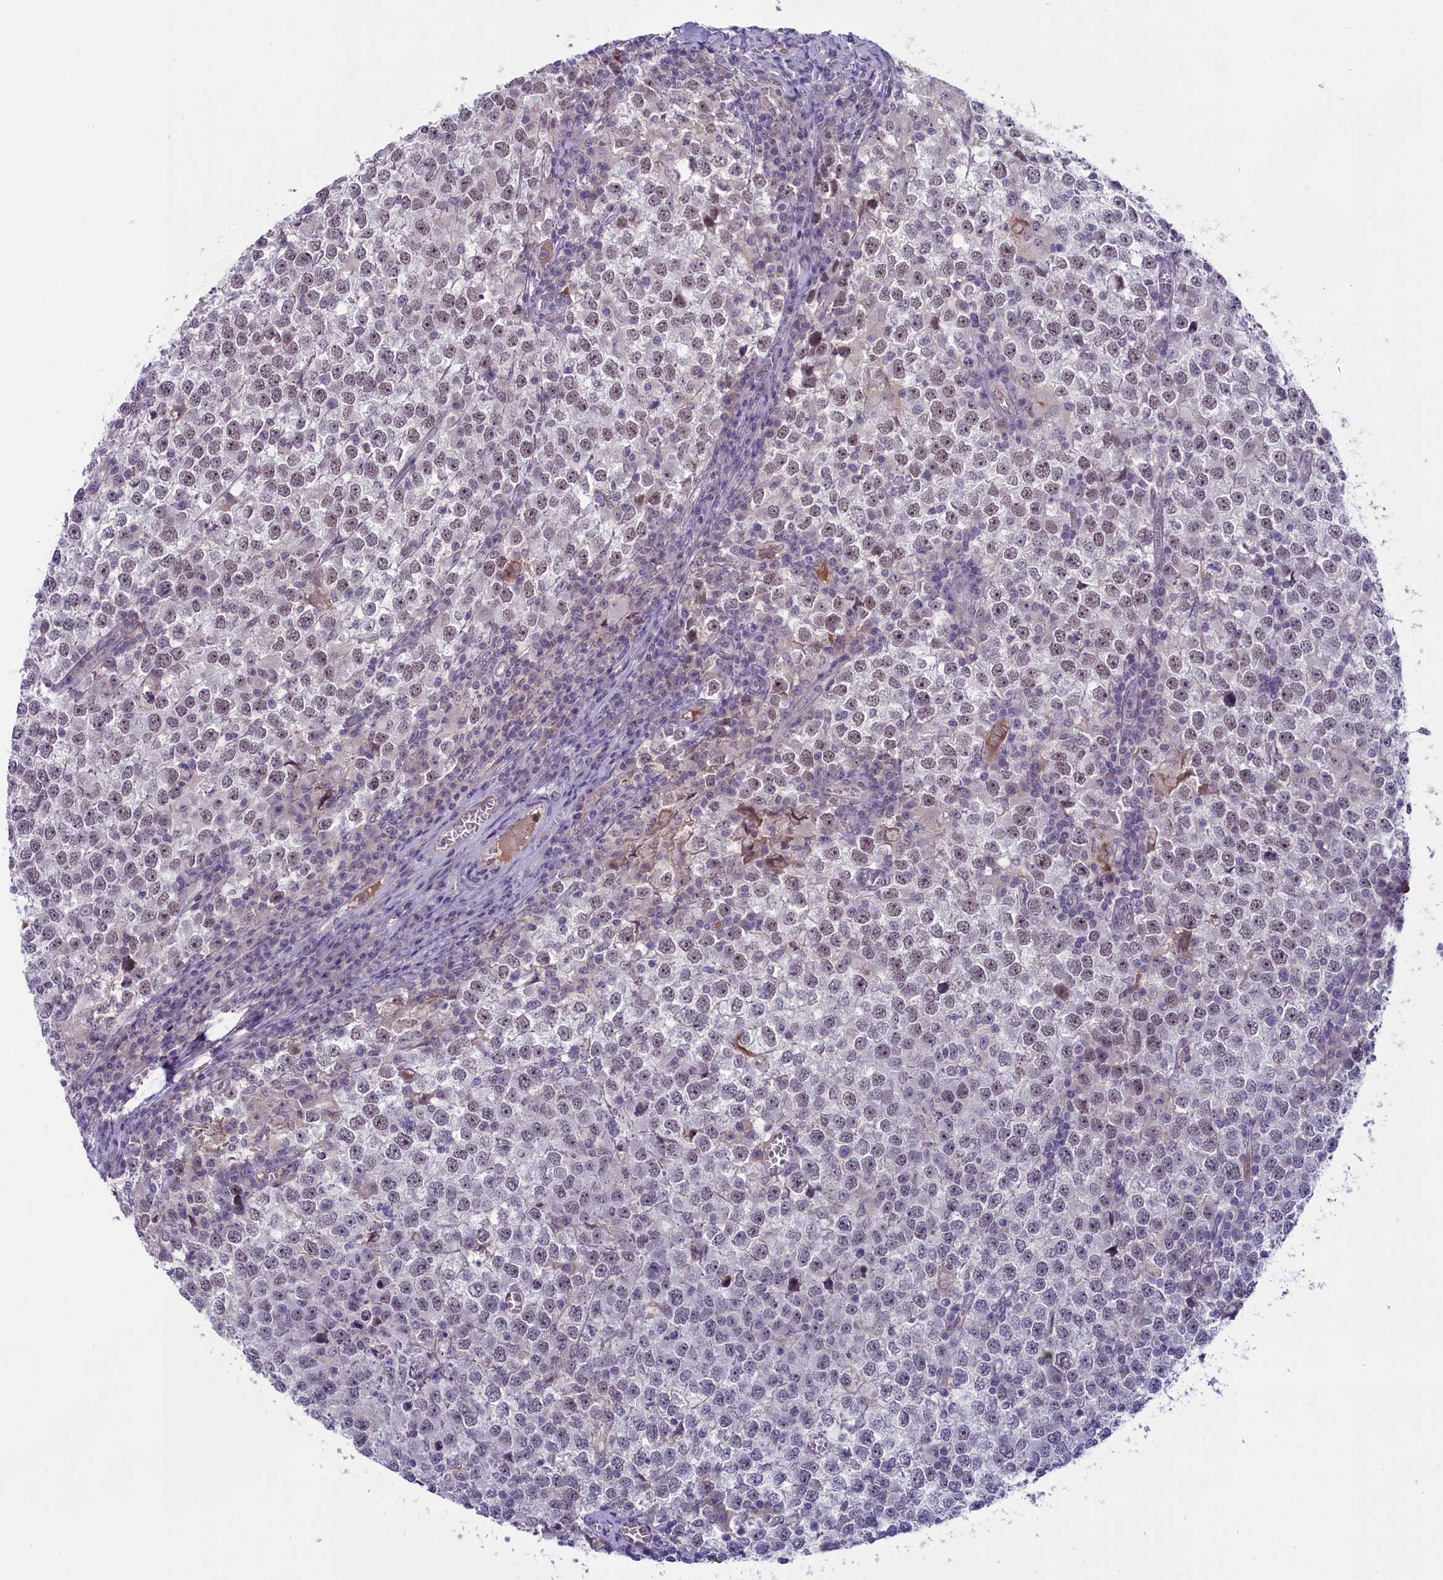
{"staining": {"intensity": "weak", "quantity": ">75%", "location": "nuclear"}, "tissue": "testis cancer", "cell_type": "Tumor cells", "image_type": "cancer", "snomed": [{"axis": "morphology", "description": "Seminoma, NOS"}, {"axis": "topography", "description": "Testis"}], "caption": "Protein staining demonstrates weak nuclear positivity in approximately >75% of tumor cells in seminoma (testis).", "gene": "CRAMP1", "patient": {"sex": "male", "age": 65}}